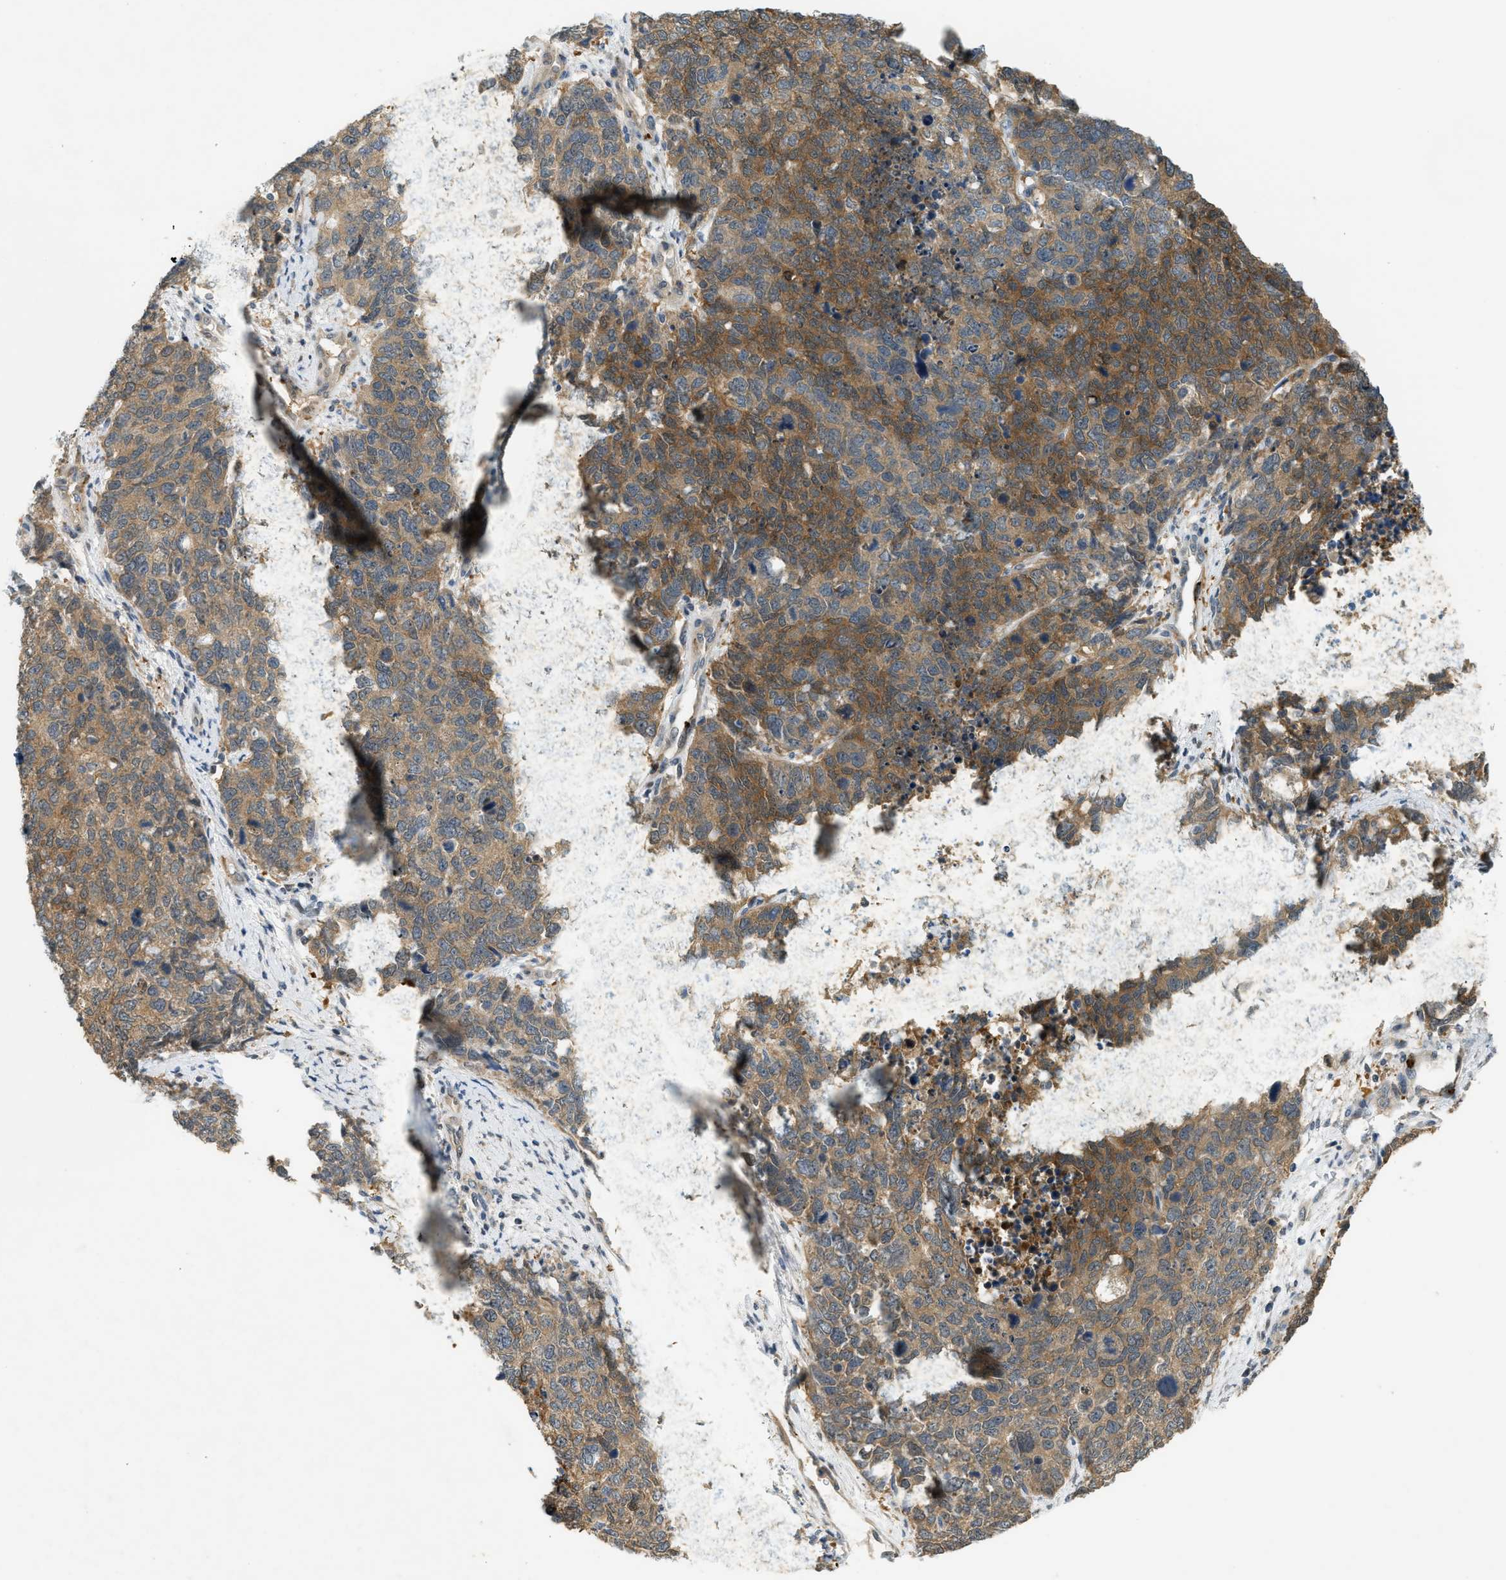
{"staining": {"intensity": "moderate", "quantity": ">75%", "location": "cytoplasmic/membranous"}, "tissue": "cervical cancer", "cell_type": "Tumor cells", "image_type": "cancer", "snomed": [{"axis": "morphology", "description": "Squamous cell carcinoma, NOS"}, {"axis": "topography", "description": "Cervix"}], "caption": "Immunohistochemistry micrograph of cervical cancer stained for a protein (brown), which reveals medium levels of moderate cytoplasmic/membranous positivity in about >75% of tumor cells.", "gene": "PDCL3", "patient": {"sex": "female", "age": 63}}